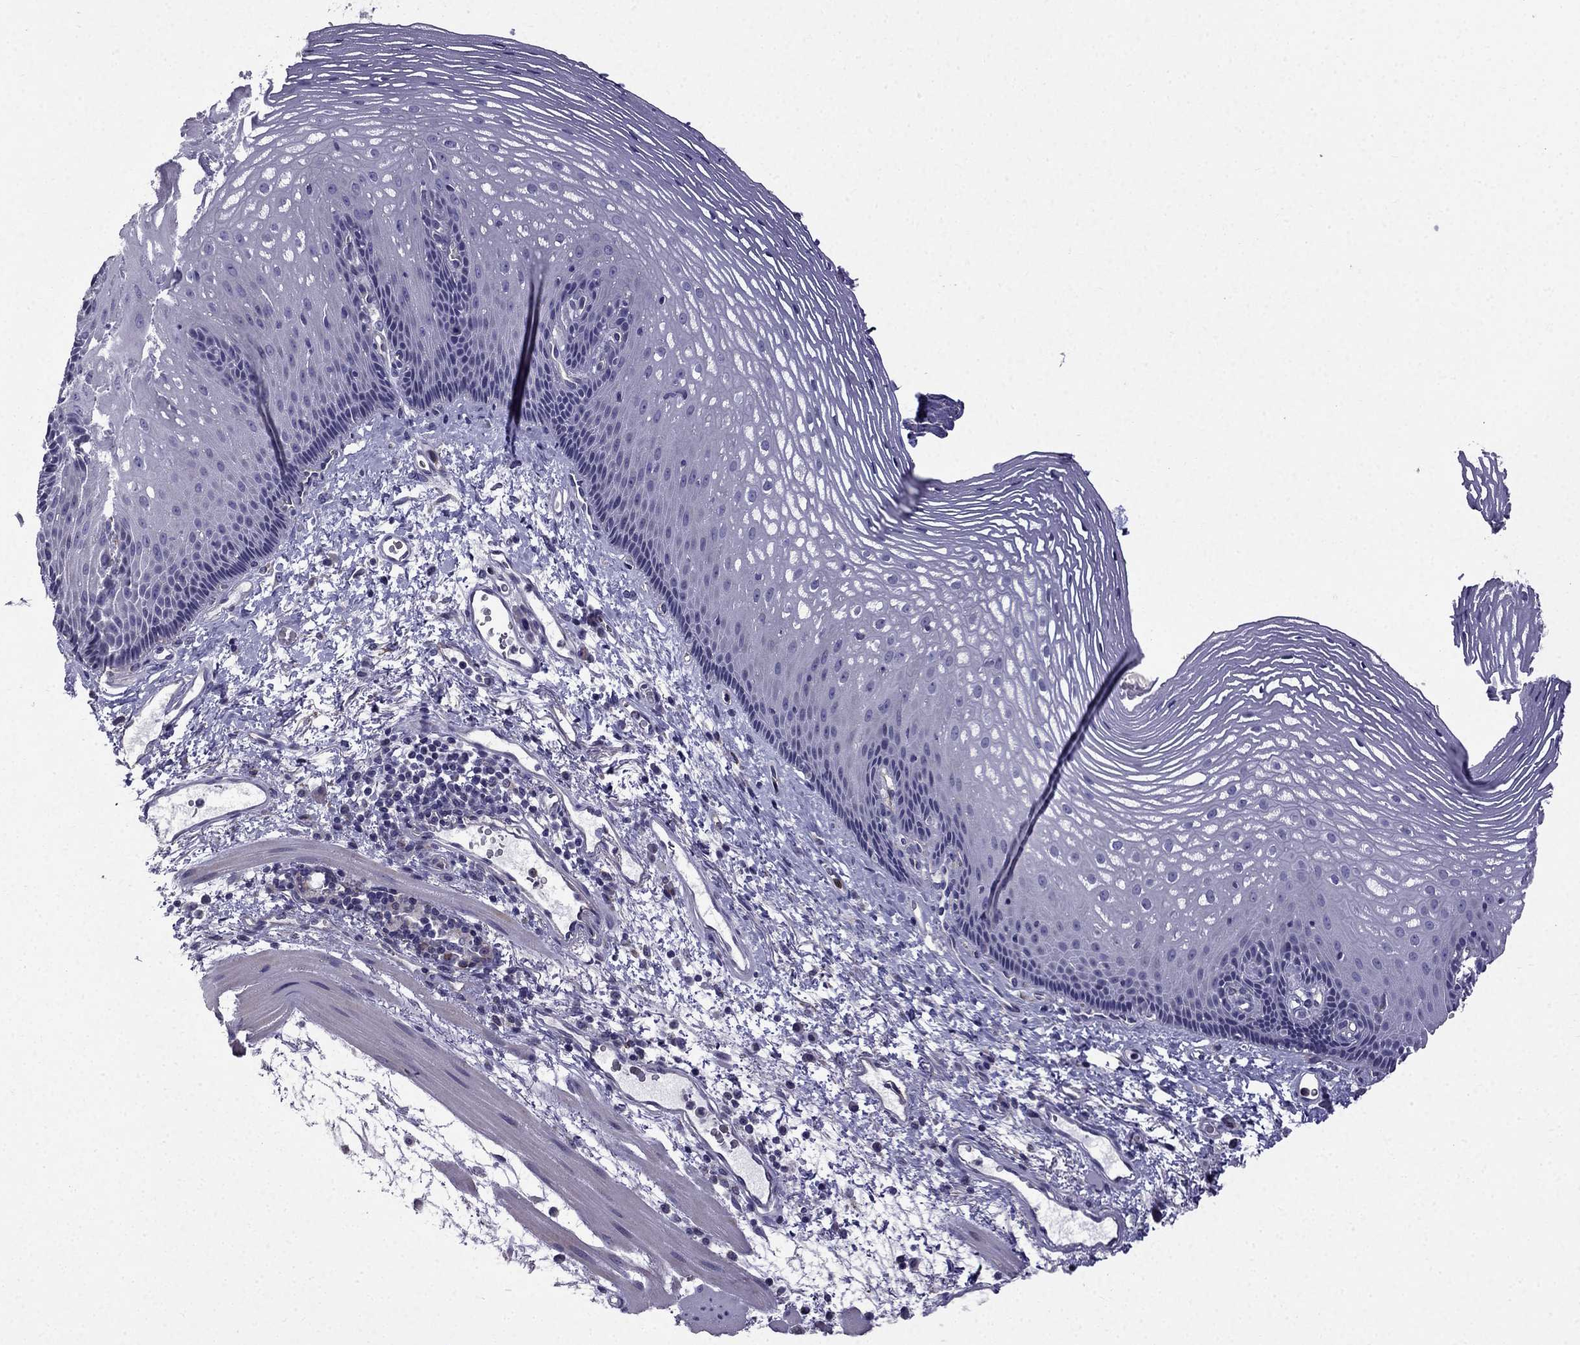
{"staining": {"intensity": "negative", "quantity": "none", "location": "none"}, "tissue": "esophagus", "cell_type": "Squamous epithelial cells", "image_type": "normal", "snomed": [{"axis": "morphology", "description": "Normal tissue, NOS"}, {"axis": "topography", "description": "Esophagus"}], "caption": "An image of esophagus stained for a protein displays no brown staining in squamous epithelial cells. (DAB (3,3'-diaminobenzidine) immunohistochemistry with hematoxylin counter stain).", "gene": "SLC6A2", "patient": {"sex": "male", "age": 76}}